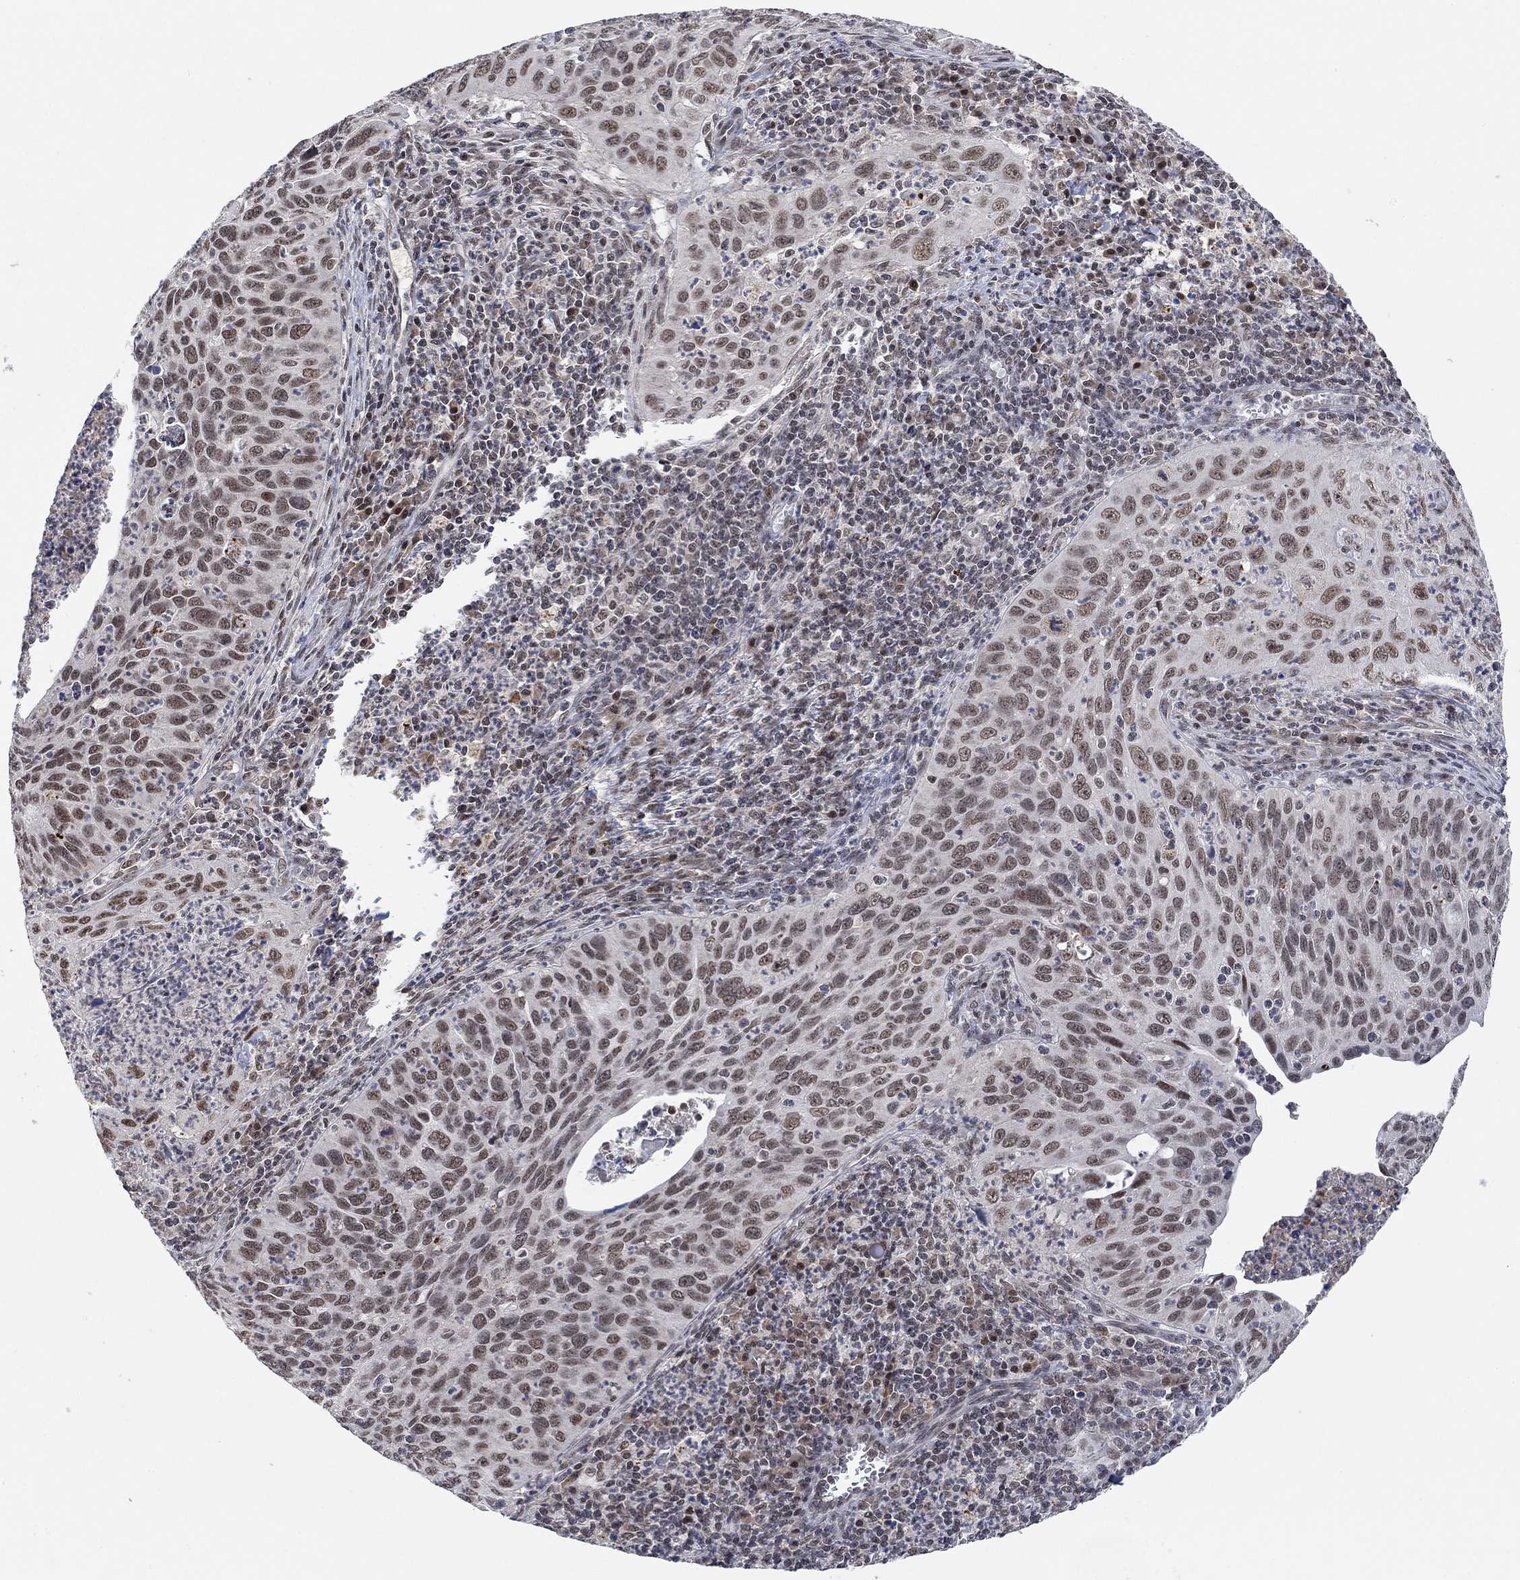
{"staining": {"intensity": "strong", "quantity": "25%-75%", "location": "nuclear"}, "tissue": "cervical cancer", "cell_type": "Tumor cells", "image_type": "cancer", "snomed": [{"axis": "morphology", "description": "Squamous cell carcinoma, NOS"}, {"axis": "topography", "description": "Cervix"}], "caption": "A high-resolution image shows immunohistochemistry staining of cervical cancer (squamous cell carcinoma), which displays strong nuclear staining in approximately 25%-75% of tumor cells.", "gene": "THAP8", "patient": {"sex": "female", "age": 26}}